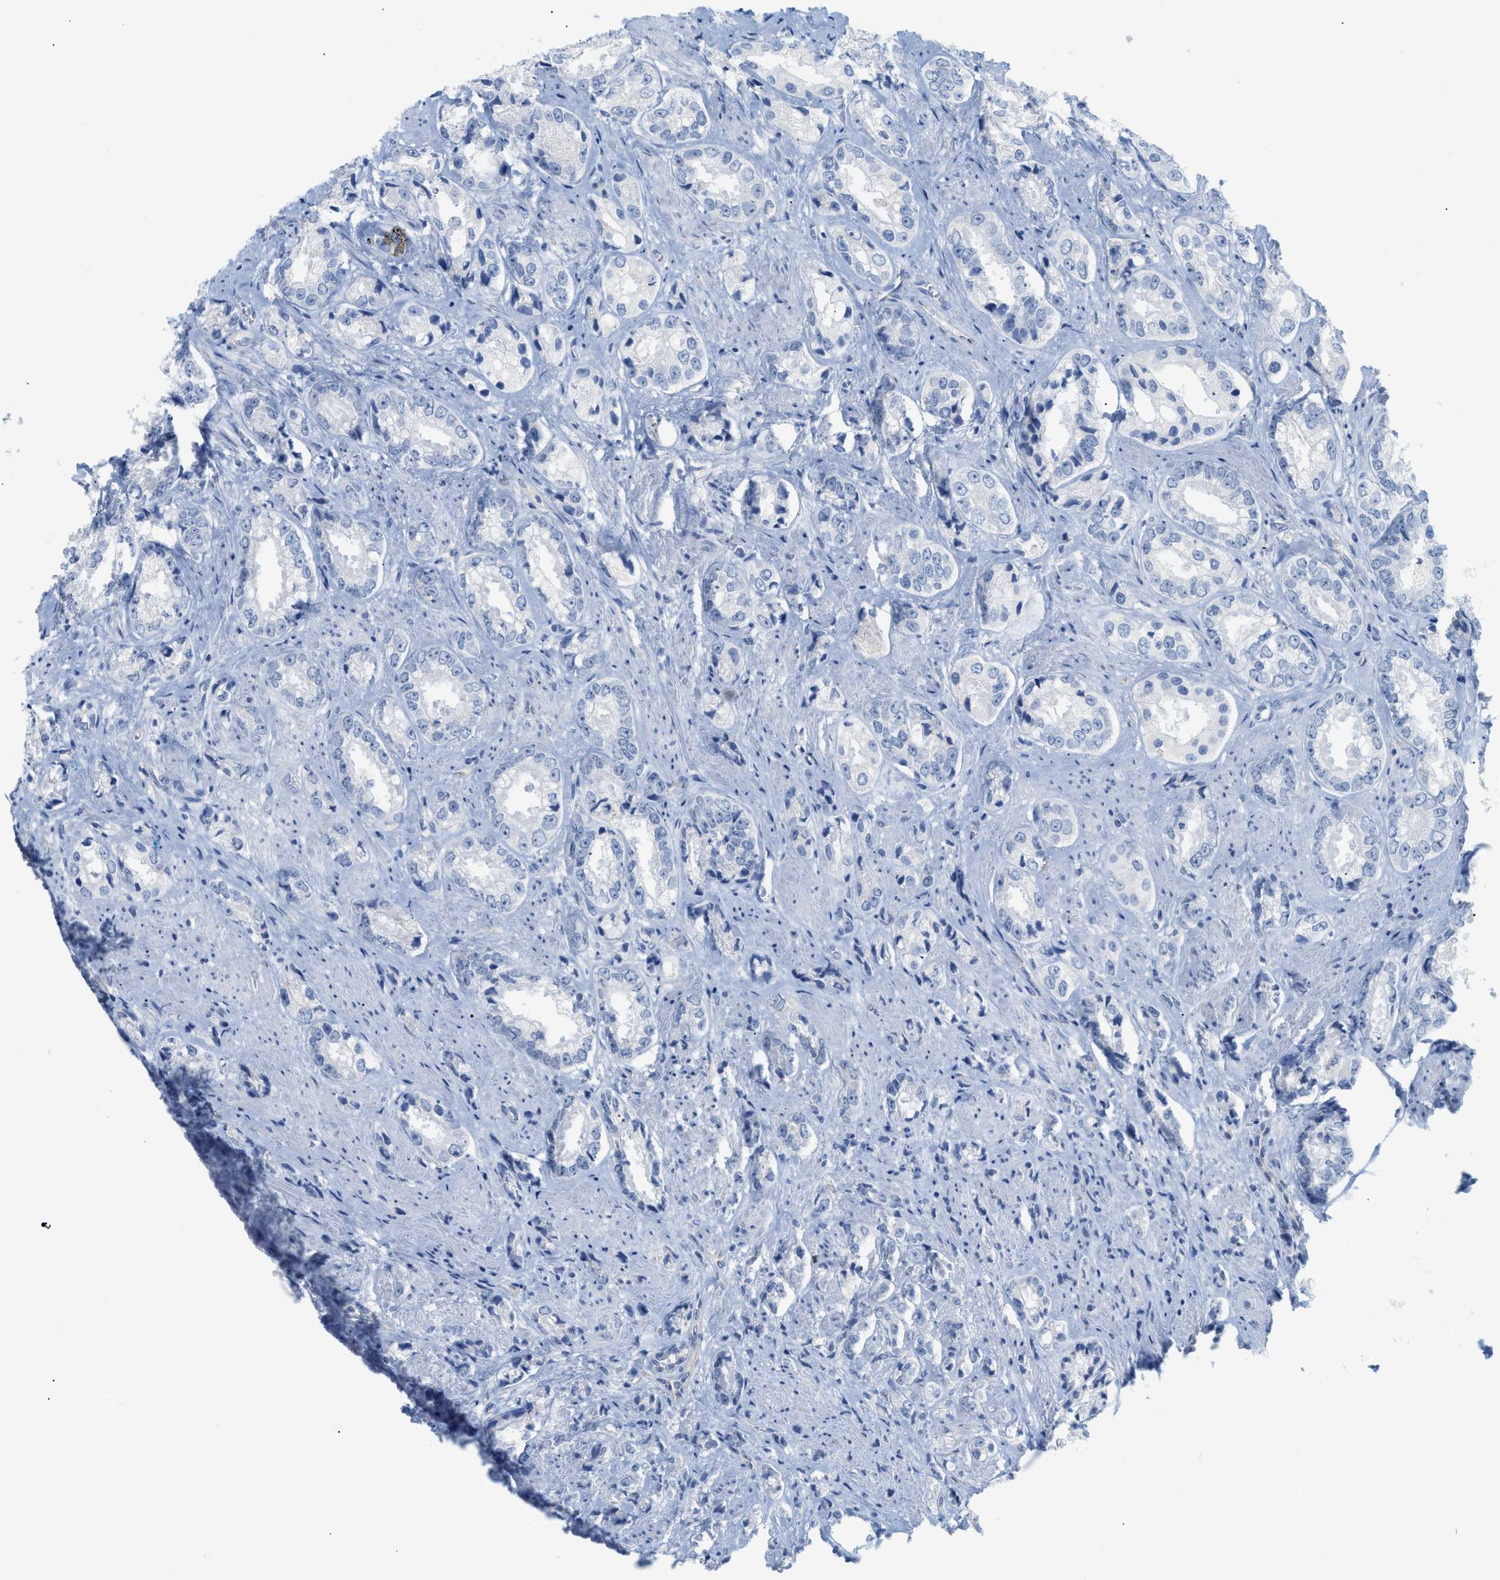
{"staining": {"intensity": "negative", "quantity": "none", "location": "none"}, "tissue": "prostate cancer", "cell_type": "Tumor cells", "image_type": "cancer", "snomed": [{"axis": "morphology", "description": "Adenocarcinoma, High grade"}, {"axis": "topography", "description": "Prostate"}], "caption": "An IHC histopathology image of prostate cancer (adenocarcinoma (high-grade)) is shown. There is no staining in tumor cells of prostate cancer (adenocarcinoma (high-grade)).", "gene": "PAPPA", "patient": {"sex": "male", "age": 61}}